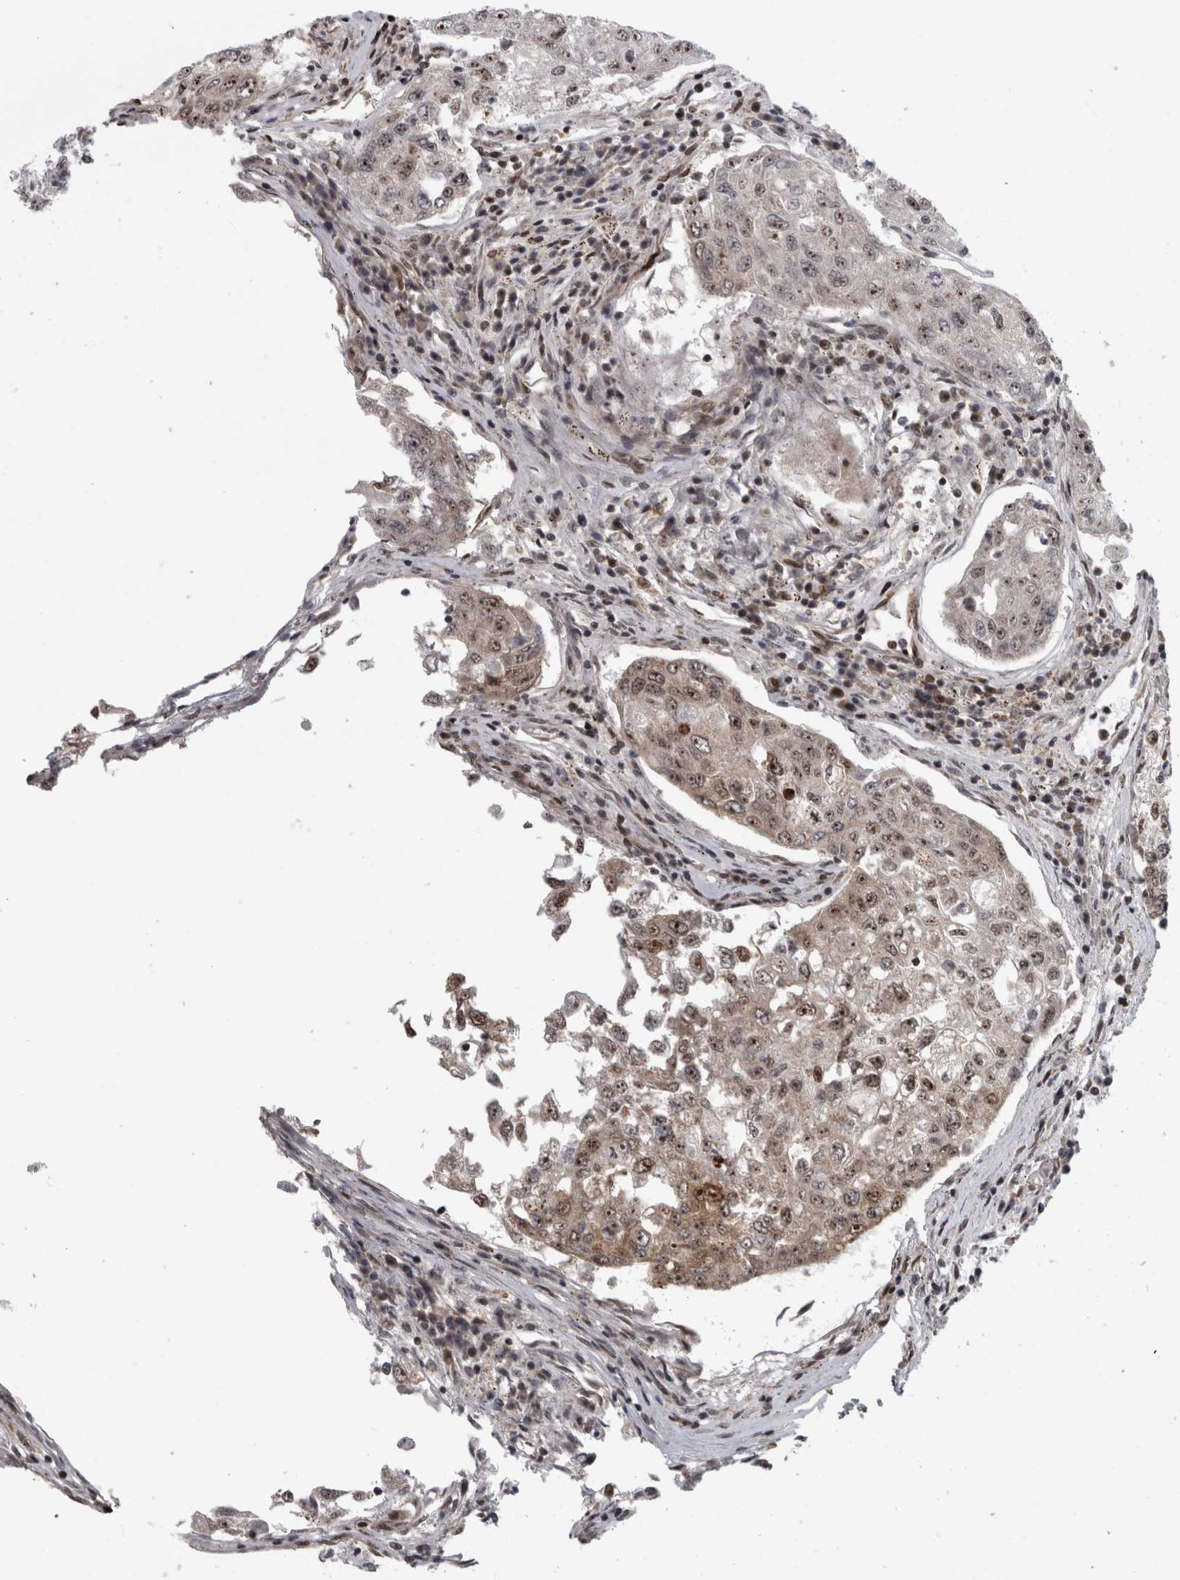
{"staining": {"intensity": "moderate", "quantity": "25%-75%", "location": "nuclear"}, "tissue": "urothelial cancer", "cell_type": "Tumor cells", "image_type": "cancer", "snomed": [{"axis": "morphology", "description": "Urothelial carcinoma, High grade"}, {"axis": "topography", "description": "Lymph node"}, {"axis": "topography", "description": "Urinary bladder"}], "caption": "High-power microscopy captured an IHC histopathology image of urothelial carcinoma (high-grade), revealing moderate nuclear positivity in about 25%-75% of tumor cells.", "gene": "ZSCAN2", "patient": {"sex": "male", "age": 51}}